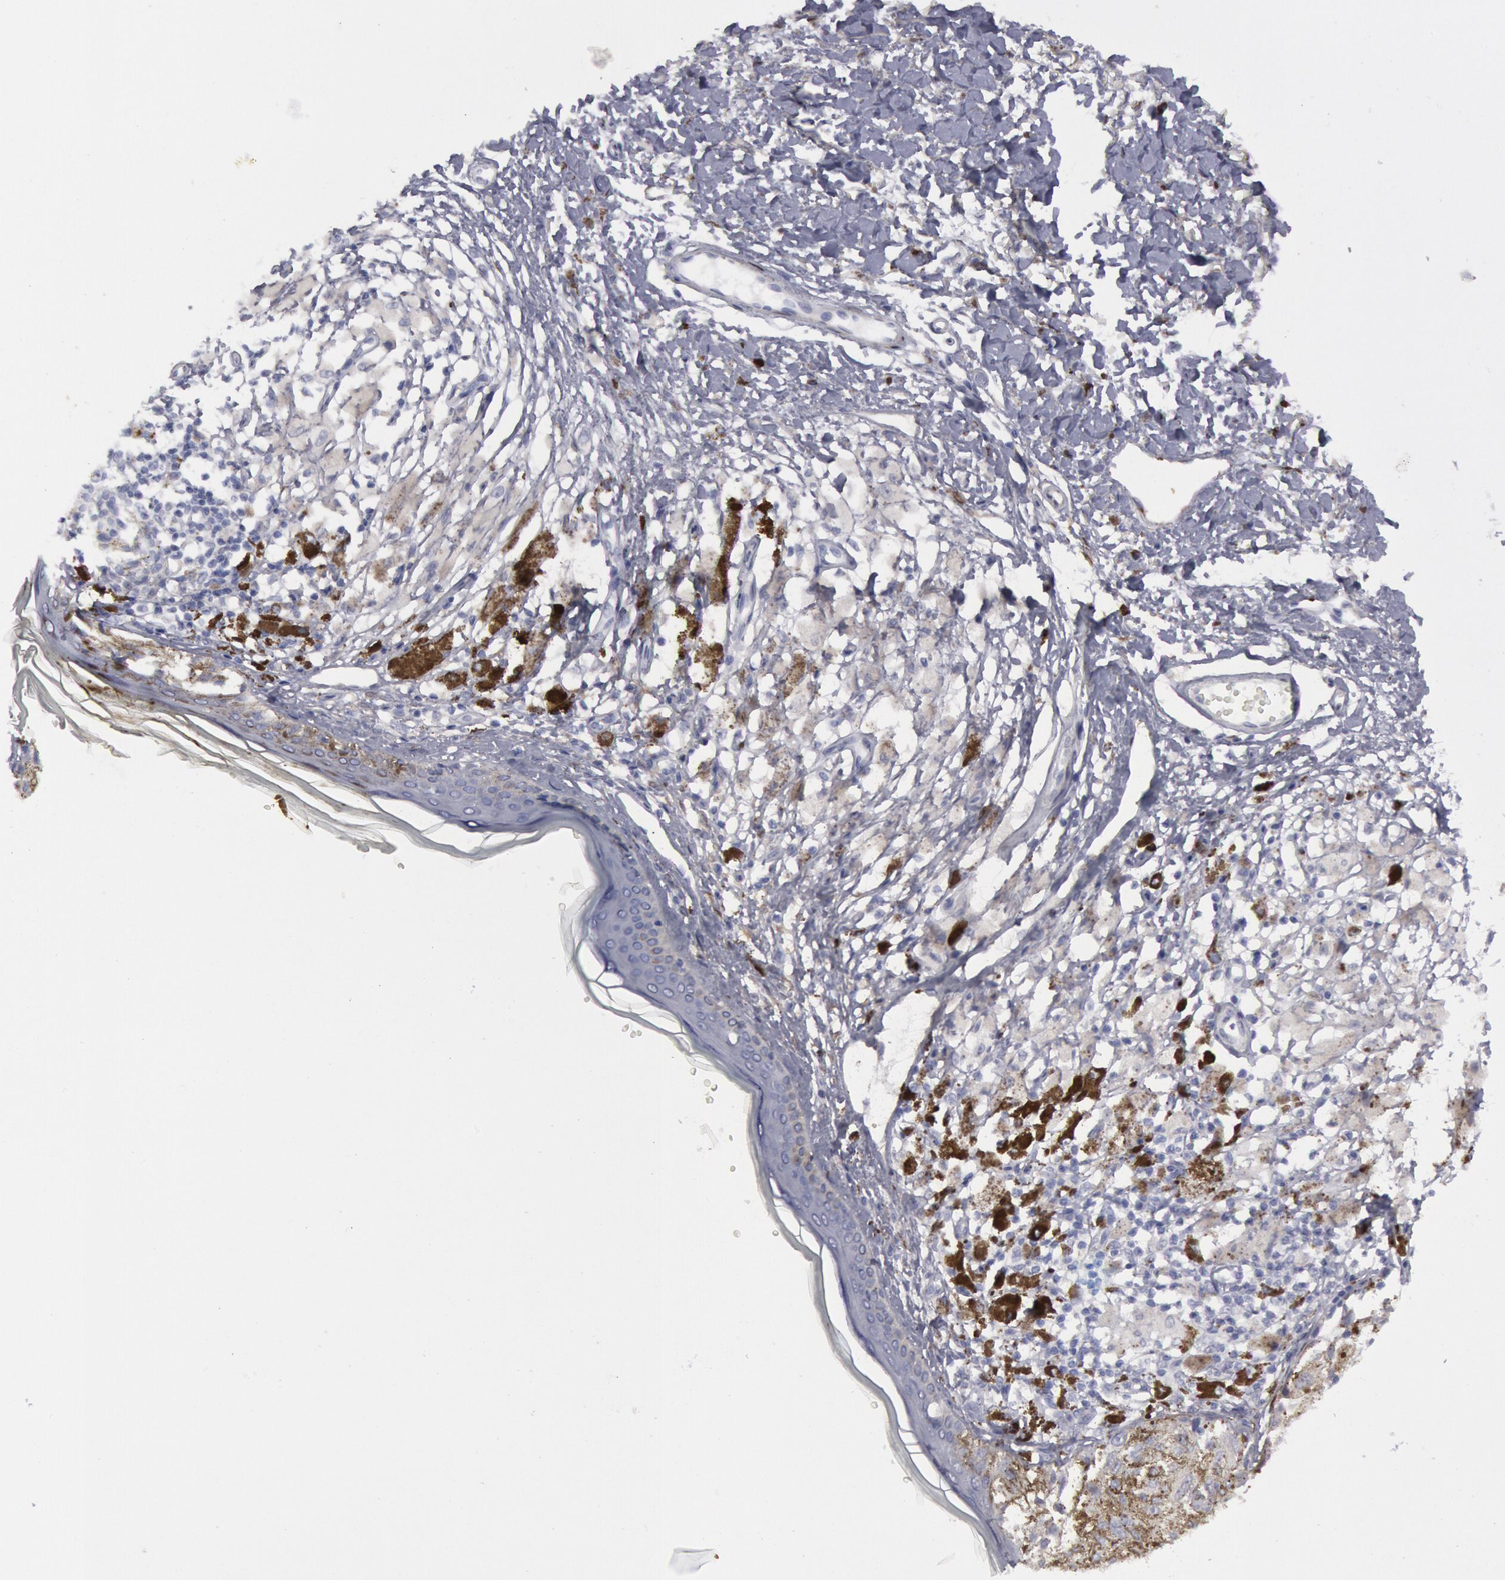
{"staining": {"intensity": "negative", "quantity": "none", "location": "none"}, "tissue": "melanoma", "cell_type": "Tumor cells", "image_type": "cancer", "snomed": [{"axis": "morphology", "description": "Malignant melanoma, NOS"}, {"axis": "topography", "description": "Skin"}], "caption": "This is an immunohistochemistry (IHC) histopathology image of malignant melanoma. There is no staining in tumor cells.", "gene": "FHL1", "patient": {"sex": "male", "age": 88}}